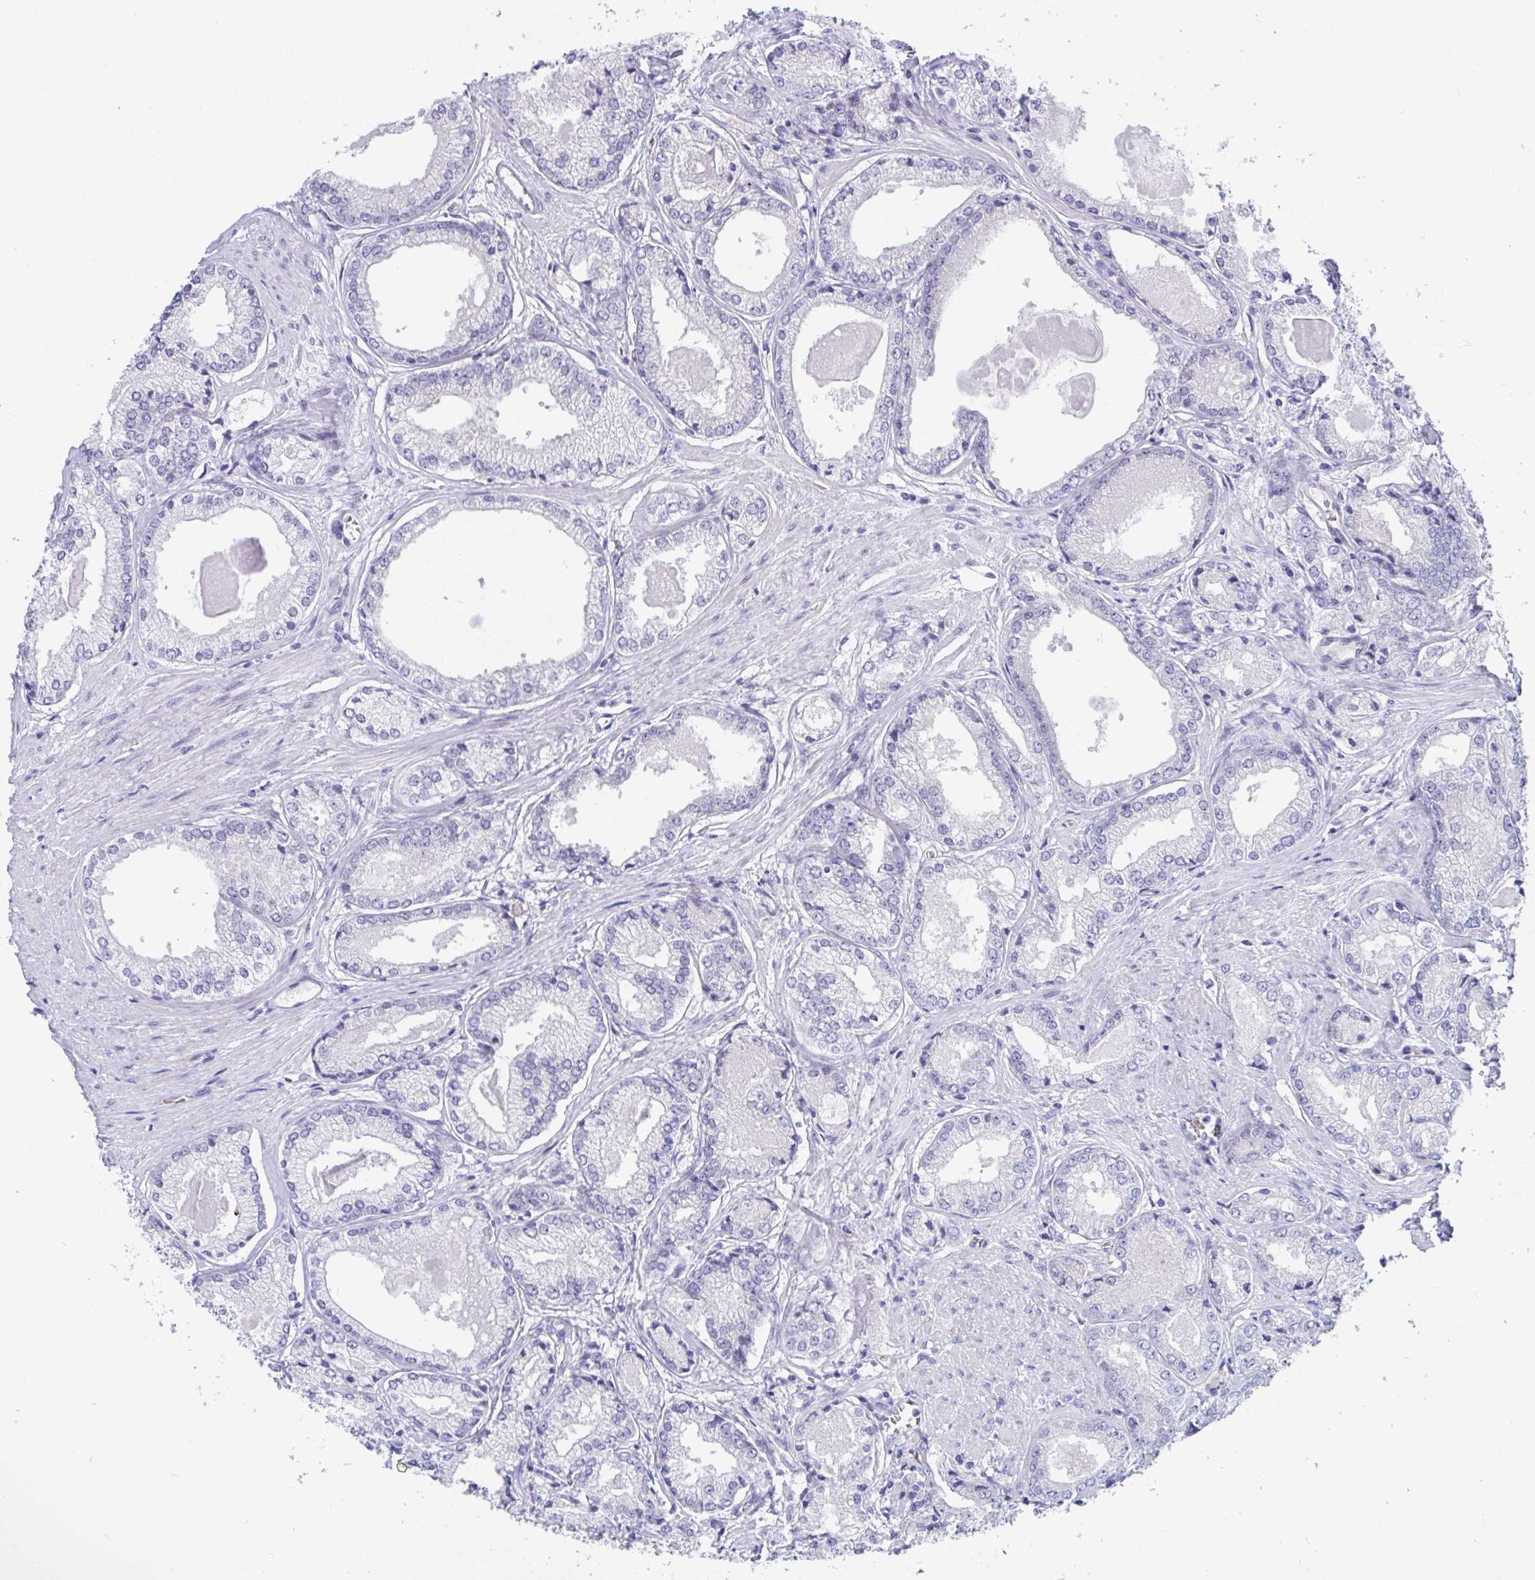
{"staining": {"intensity": "negative", "quantity": "none", "location": "none"}, "tissue": "prostate cancer", "cell_type": "Tumor cells", "image_type": "cancer", "snomed": [{"axis": "morphology", "description": "Adenocarcinoma, NOS"}, {"axis": "morphology", "description": "Adenocarcinoma, Low grade"}, {"axis": "topography", "description": "Prostate"}], "caption": "Tumor cells show no significant positivity in prostate cancer (adenocarcinoma). Nuclei are stained in blue.", "gene": "TTC30B", "patient": {"sex": "male", "age": 68}}